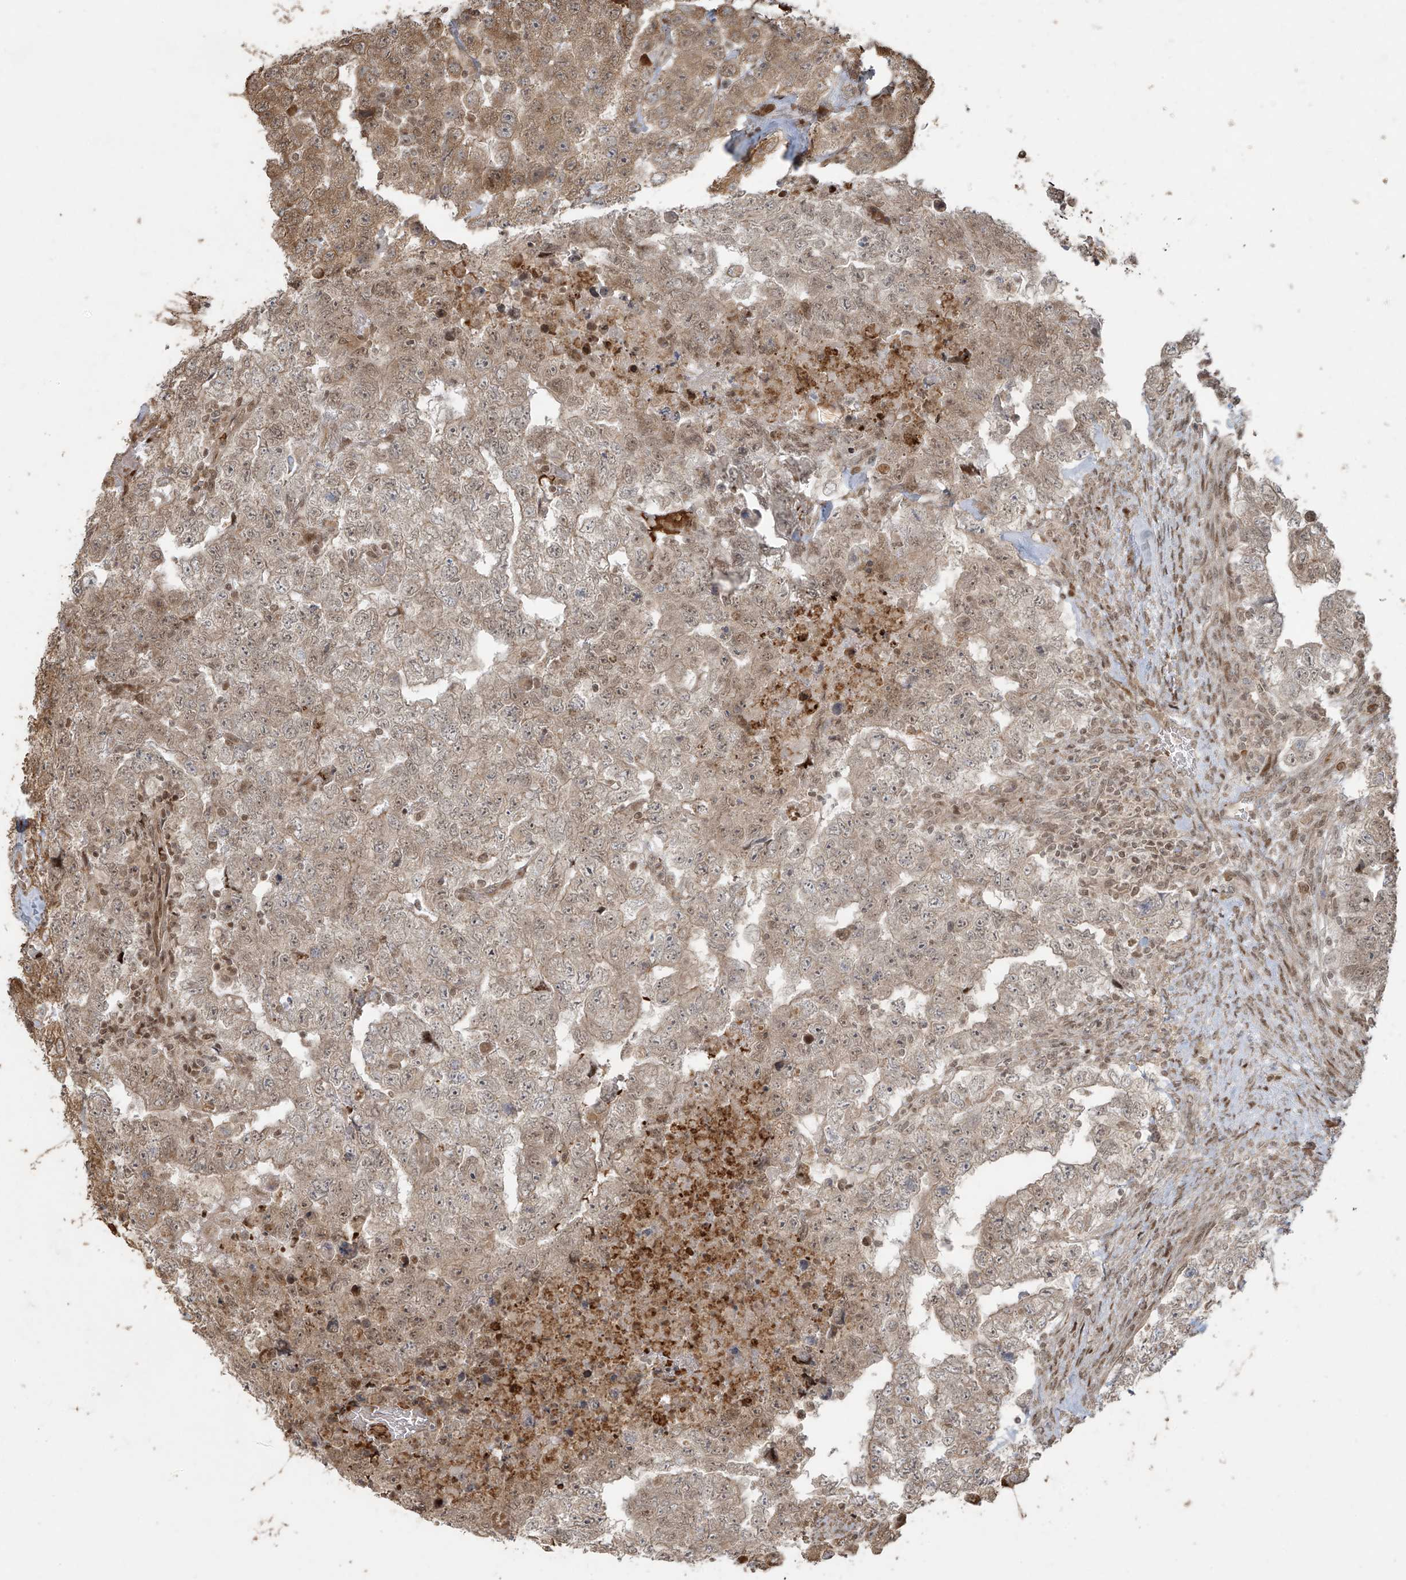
{"staining": {"intensity": "weak", "quantity": "<25%", "location": "nuclear"}, "tissue": "testis cancer", "cell_type": "Tumor cells", "image_type": "cancer", "snomed": [{"axis": "morphology", "description": "Carcinoma, Embryonal, NOS"}, {"axis": "topography", "description": "Testis"}], "caption": "A histopathology image of human testis cancer (embryonal carcinoma) is negative for staining in tumor cells.", "gene": "TTC22", "patient": {"sex": "male", "age": 36}}